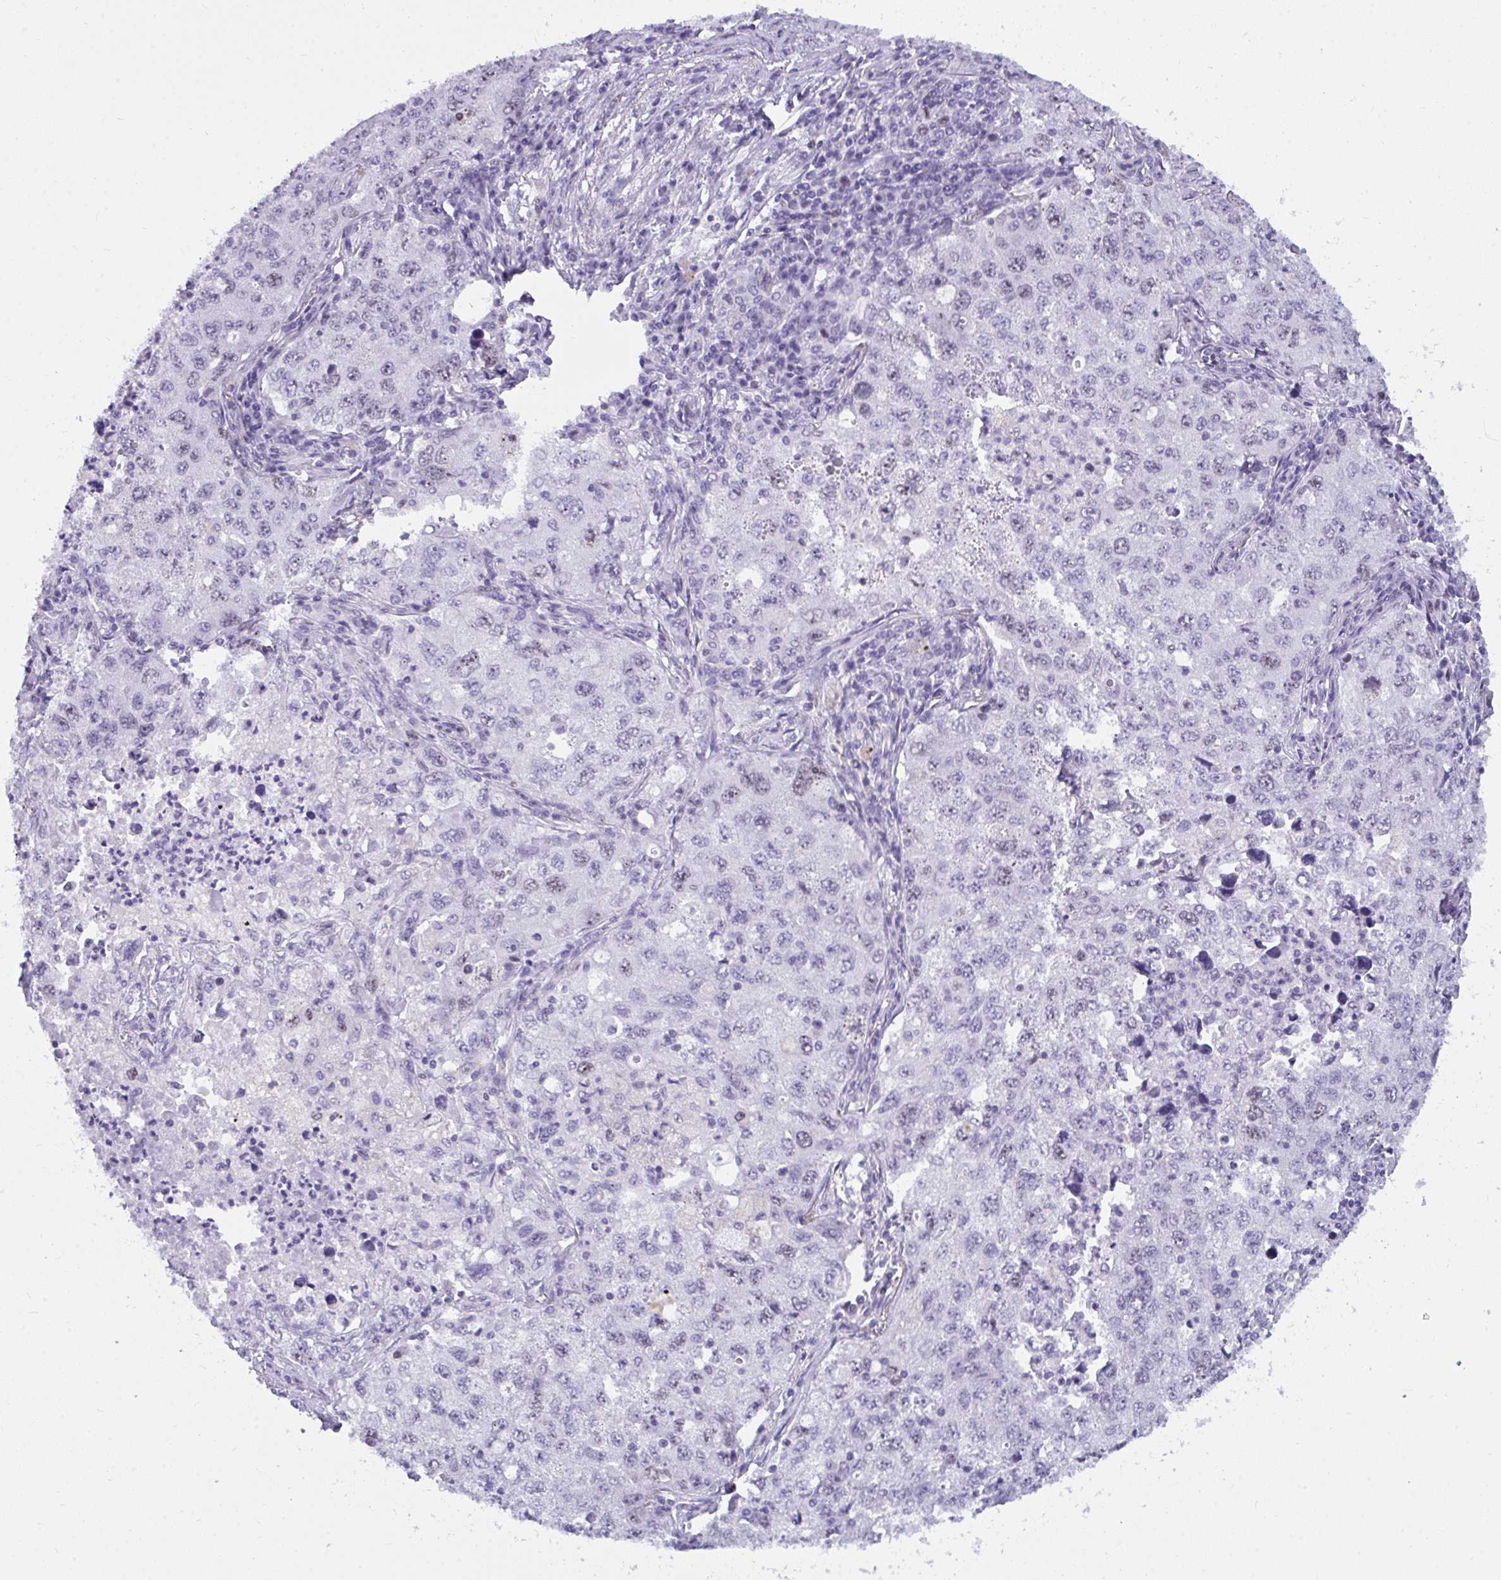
{"staining": {"intensity": "weak", "quantity": "<25%", "location": "nuclear"}, "tissue": "lung cancer", "cell_type": "Tumor cells", "image_type": "cancer", "snomed": [{"axis": "morphology", "description": "Adenocarcinoma, NOS"}, {"axis": "topography", "description": "Lung"}], "caption": "The histopathology image reveals no staining of tumor cells in lung cancer.", "gene": "SUZ12", "patient": {"sex": "female", "age": 57}}